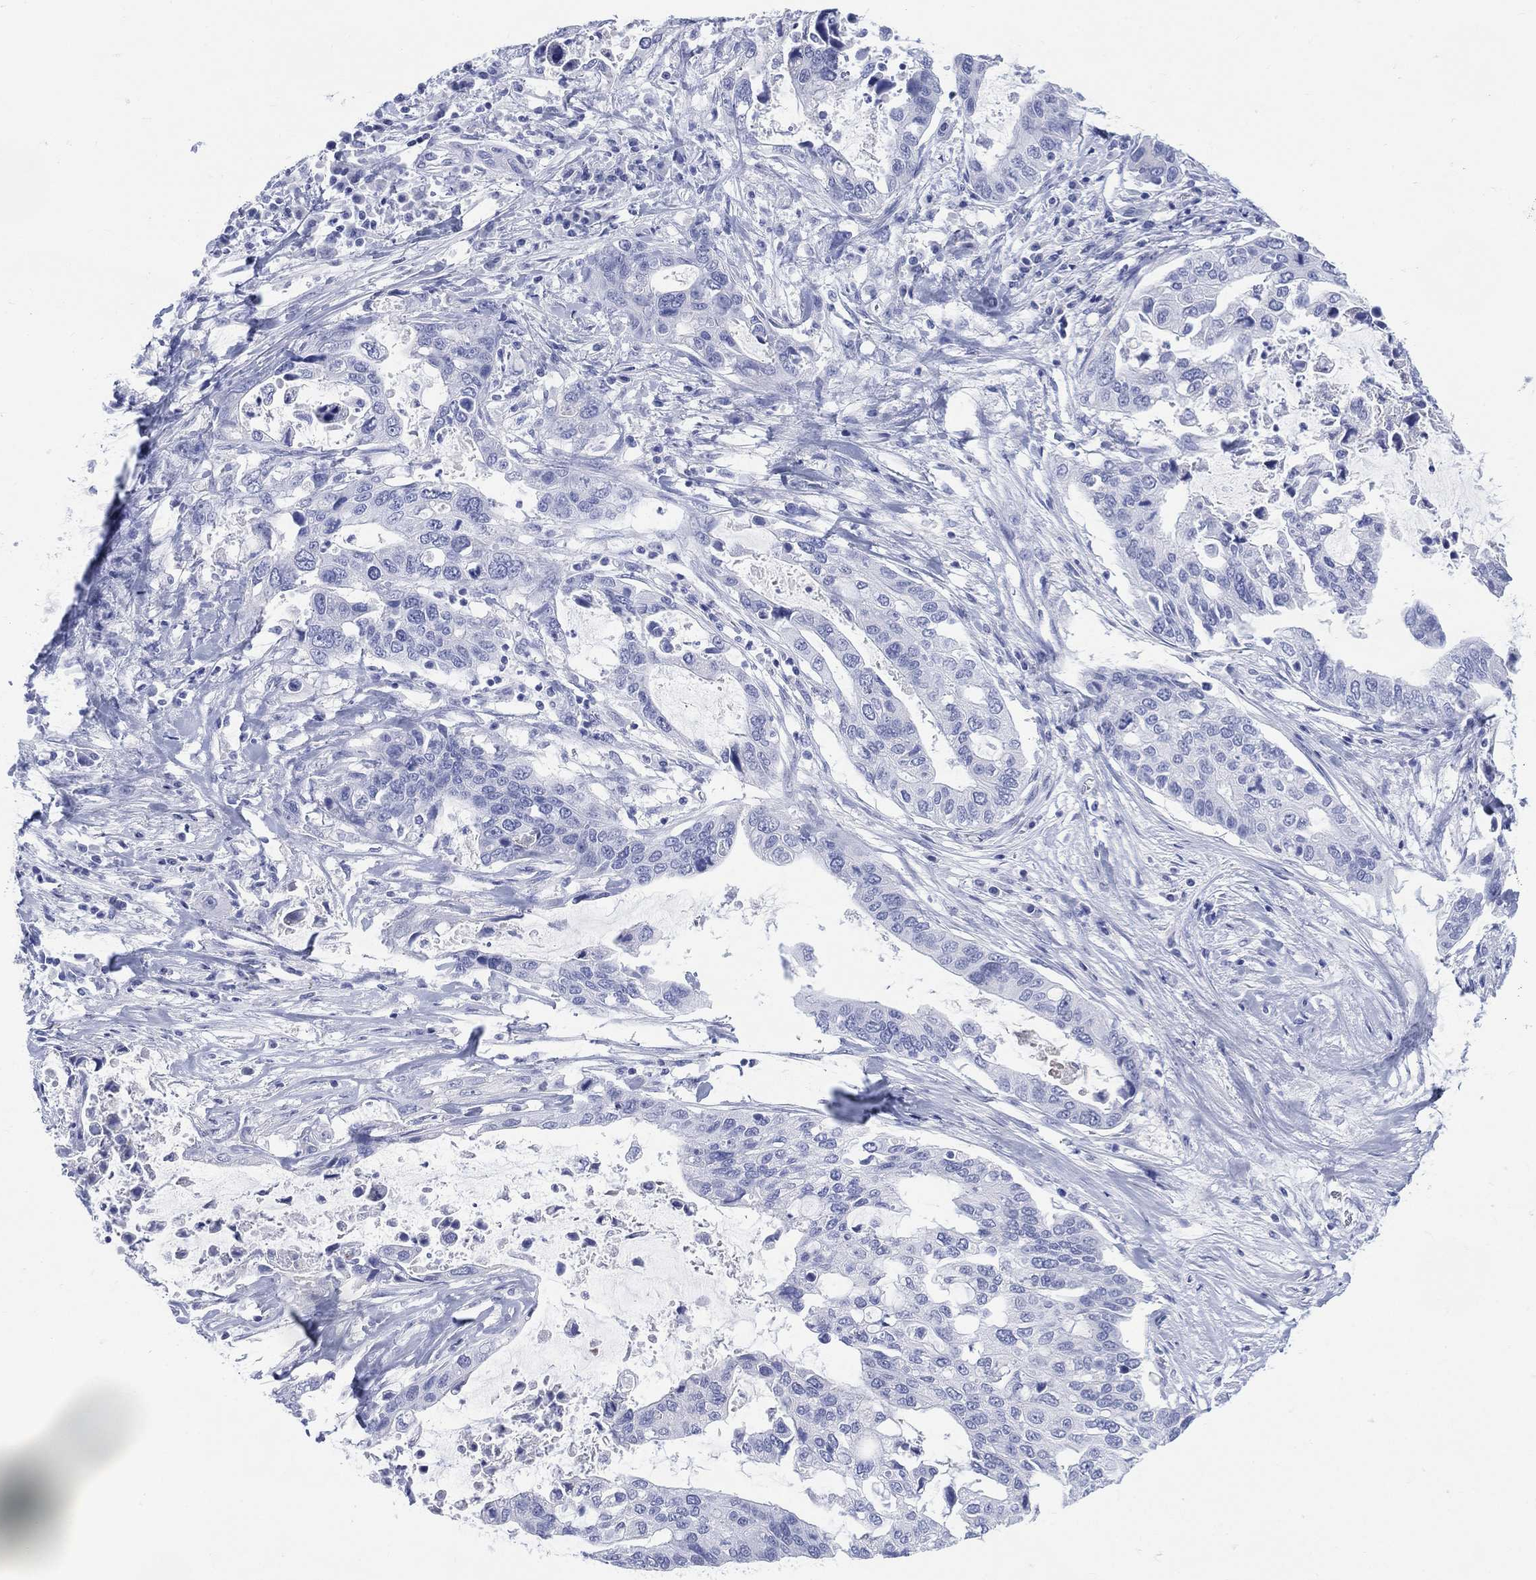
{"staining": {"intensity": "negative", "quantity": "none", "location": "none"}, "tissue": "stomach cancer", "cell_type": "Tumor cells", "image_type": "cancer", "snomed": [{"axis": "morphology", "description": "Adenocarcinoma, NOS"}, {"axis": "topography", "description": "Stomach"}], "caption": "This is an immunohistochemistry (IHC) photomicrograph of human stomach cancer (adenocarcinoma). There is no expression in tumor cells.", "gene": "LRRD1", "patient": {"sex": "male", "age": 54}}